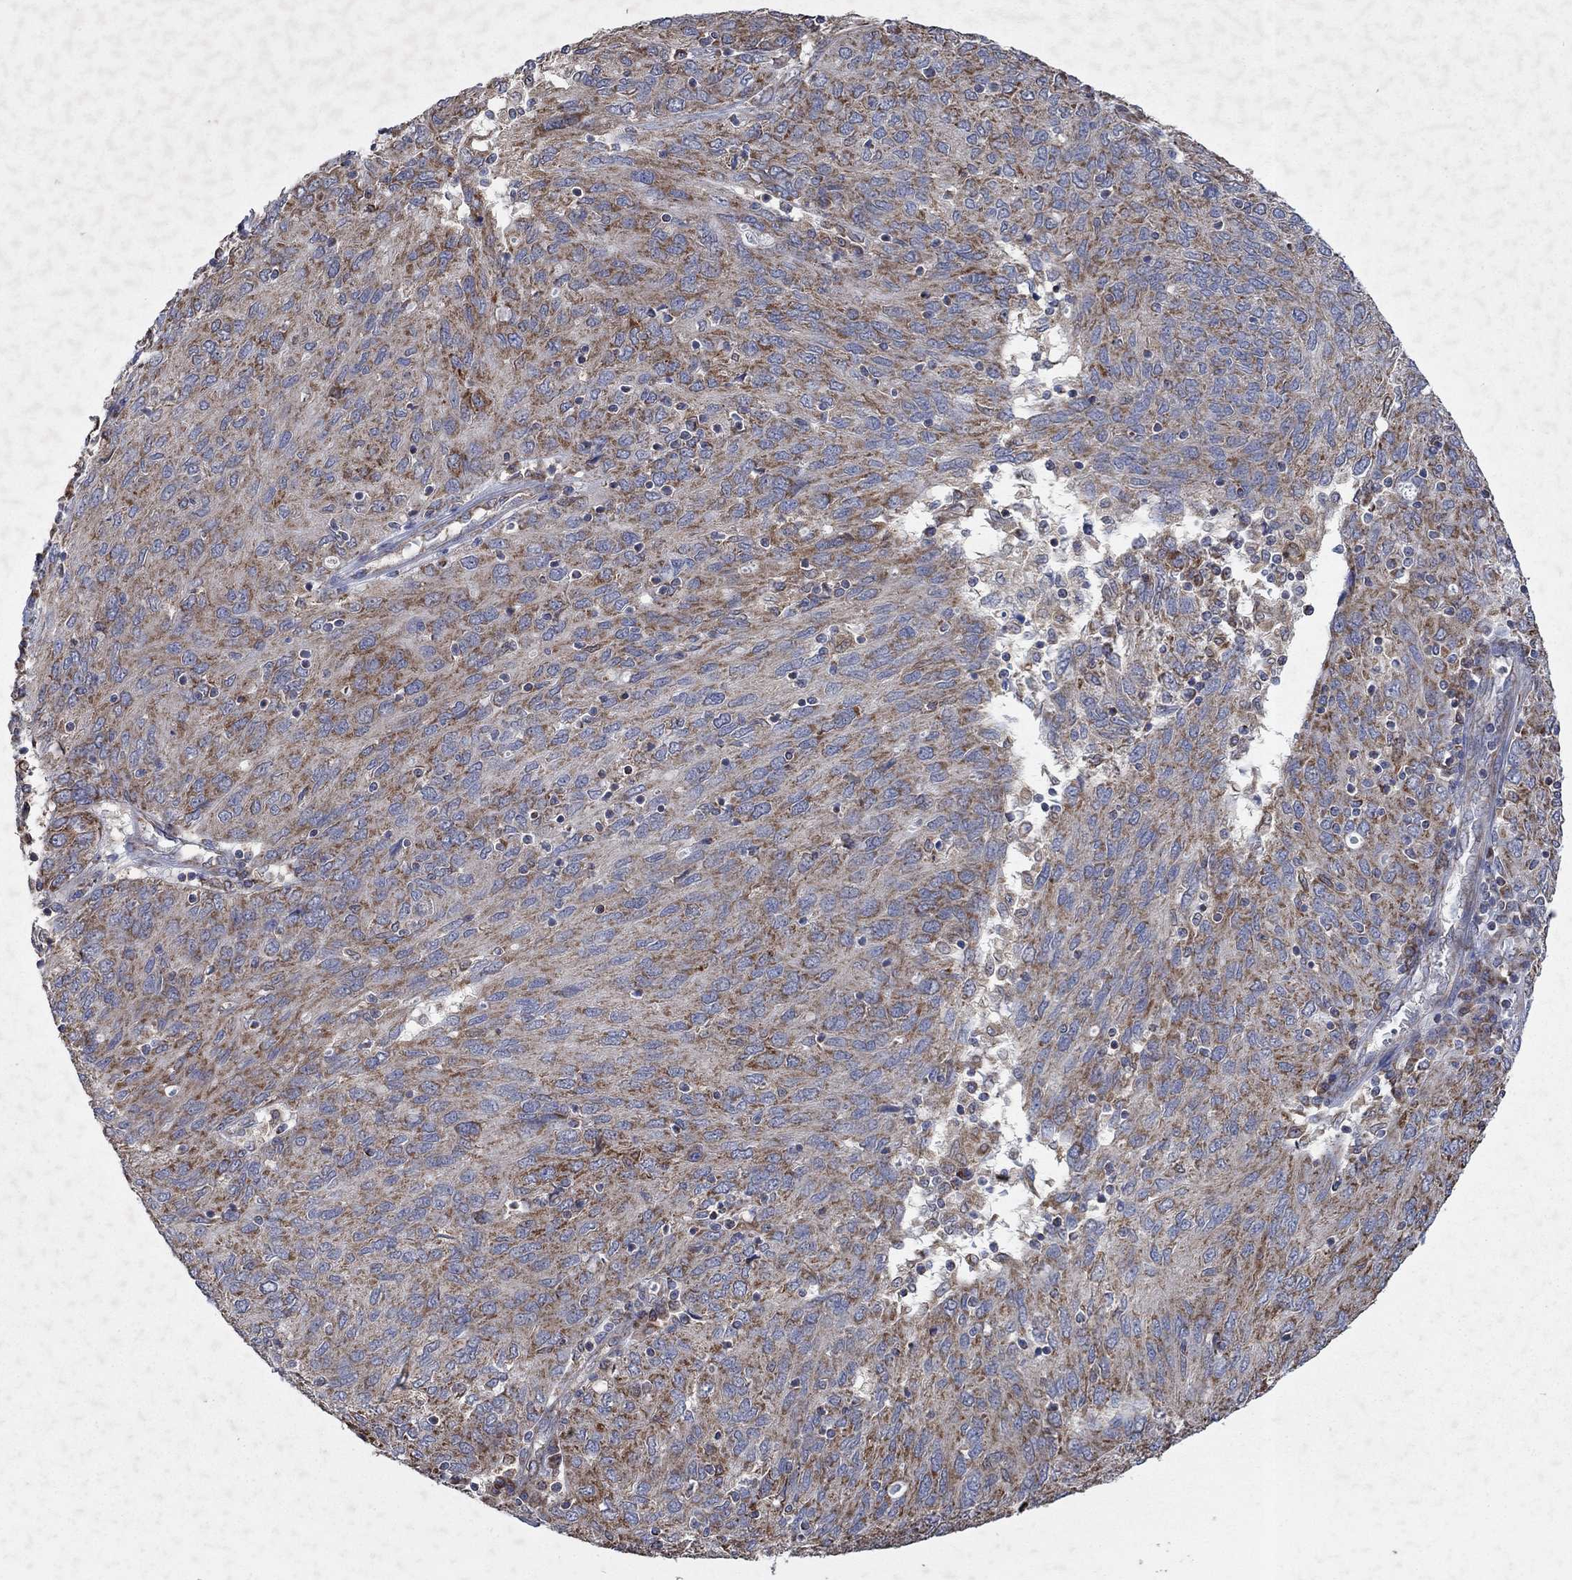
{"staining": {"intensity": "strong", "quantity": "25%-75%", "location": "cytoplasmic/membranous"}, "tissue": "ovarian cancer", "cell_type": "Tumor cells", "image_type": "cancer", "snomed": [{"axis": "morphology", "description": "Carcinoma, endometroid"}, {"axis": "topography", "description": "Ovary"}], "caption": "Ovarian cancer (endometroid carcinoma) stained with immunohistochemistry exhibits strong cytoplasmic/membranous staining in about 25%-75% of tumor cells.", "gene": "NCEH1", "patient": {"sex": "female", "age": 50}}